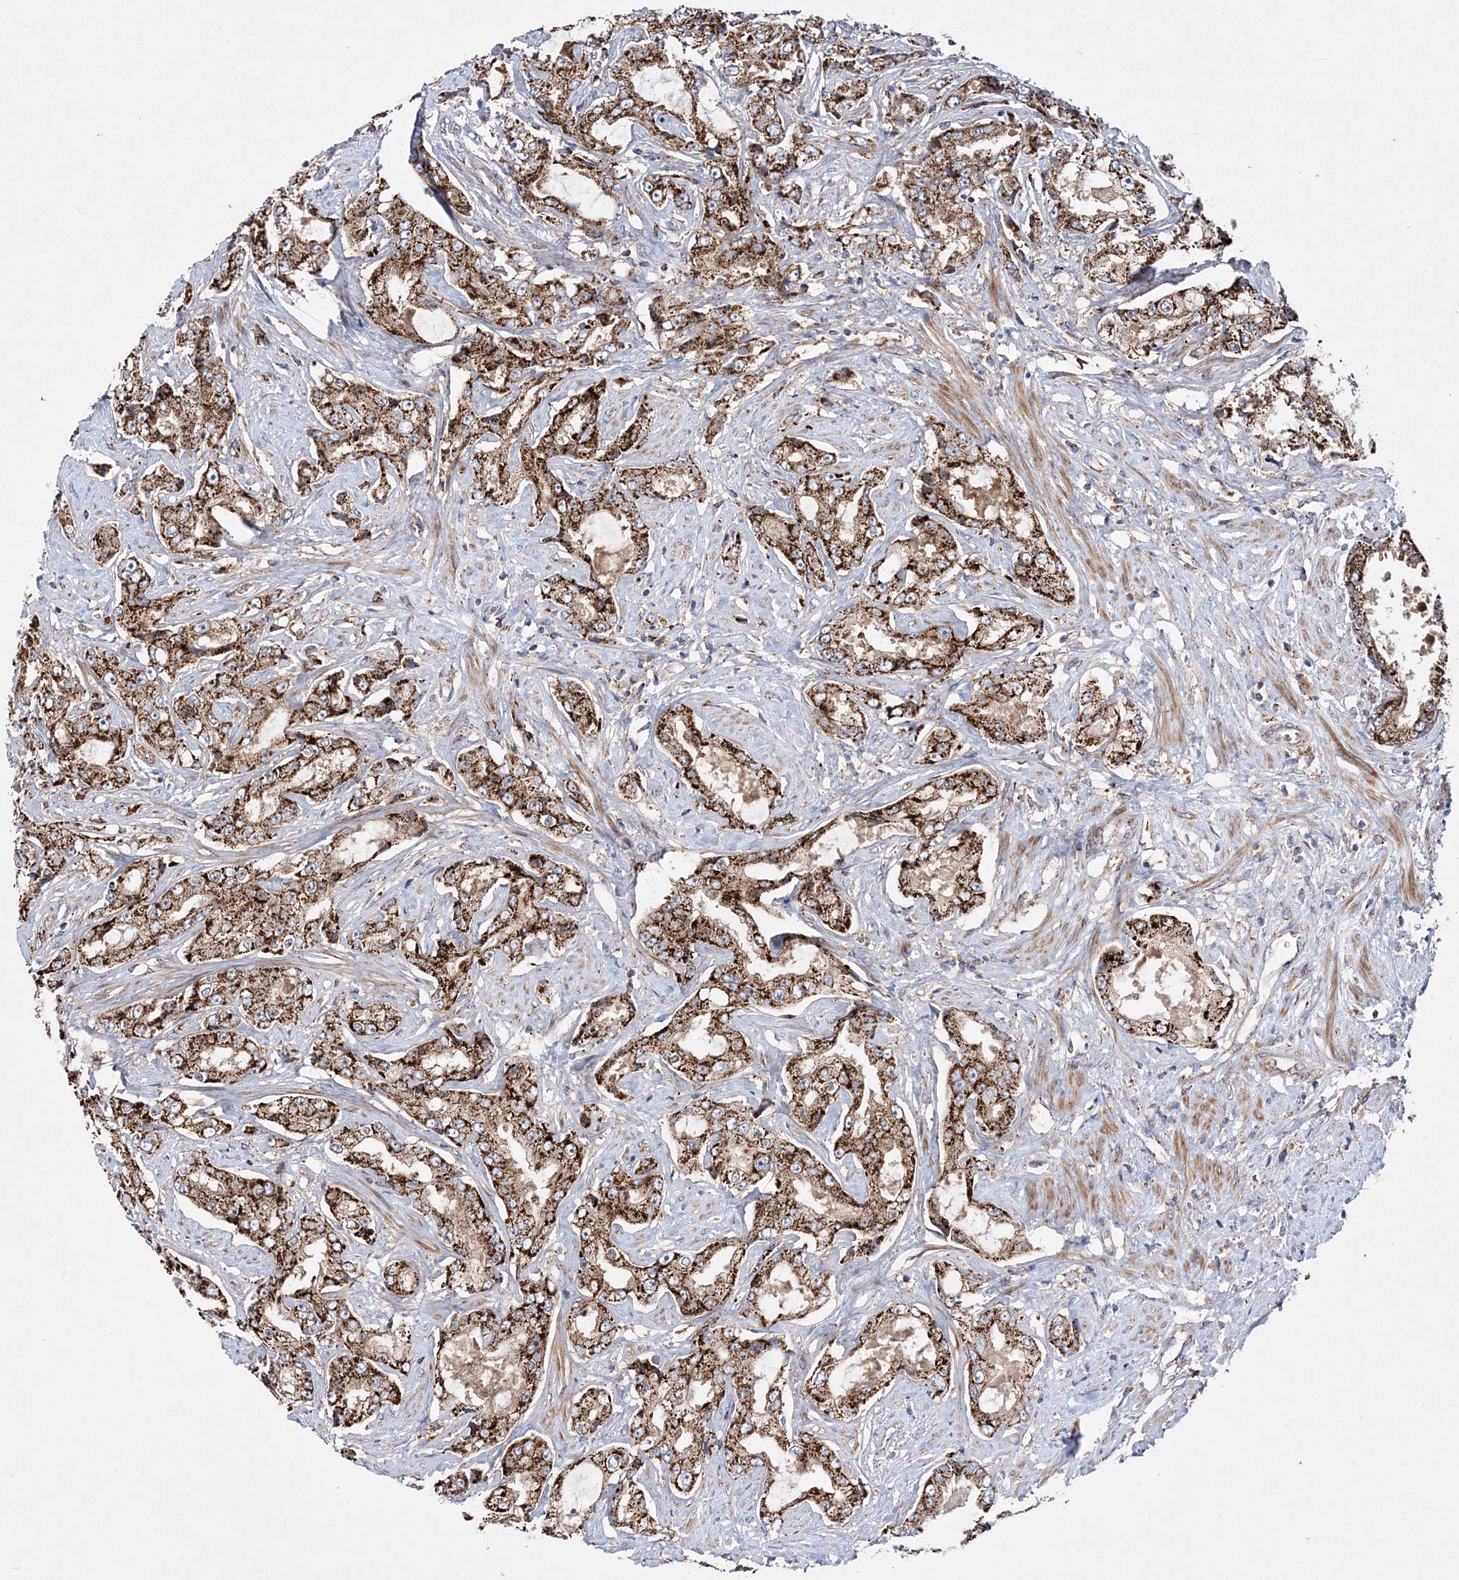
{"staining": {"intensity": "strong", "quantity": ">75%", "location": "cytoplasmic/membranous"}, "tissue": "prostate cancer", "cell_type": "Tumor cells", "image_type": "cancer", "snomed": [{"axis": "morphology", "description": "Adenocarcinoma, High grade"}, {"axis": "topography", "description": "Prostate"}], "caption": "The micrograph shows immunohistochemical staining of prostate cancer (adenocarcinoma (high-grade)). There is strong cytoplasmic/membranous positivity is appreciated in about >75% of tumor cells. (DAB IHC with brightfield microscopy, high magnification).", "gene": "NGLY1", "patient": {"sex": "male", "age": 73}}